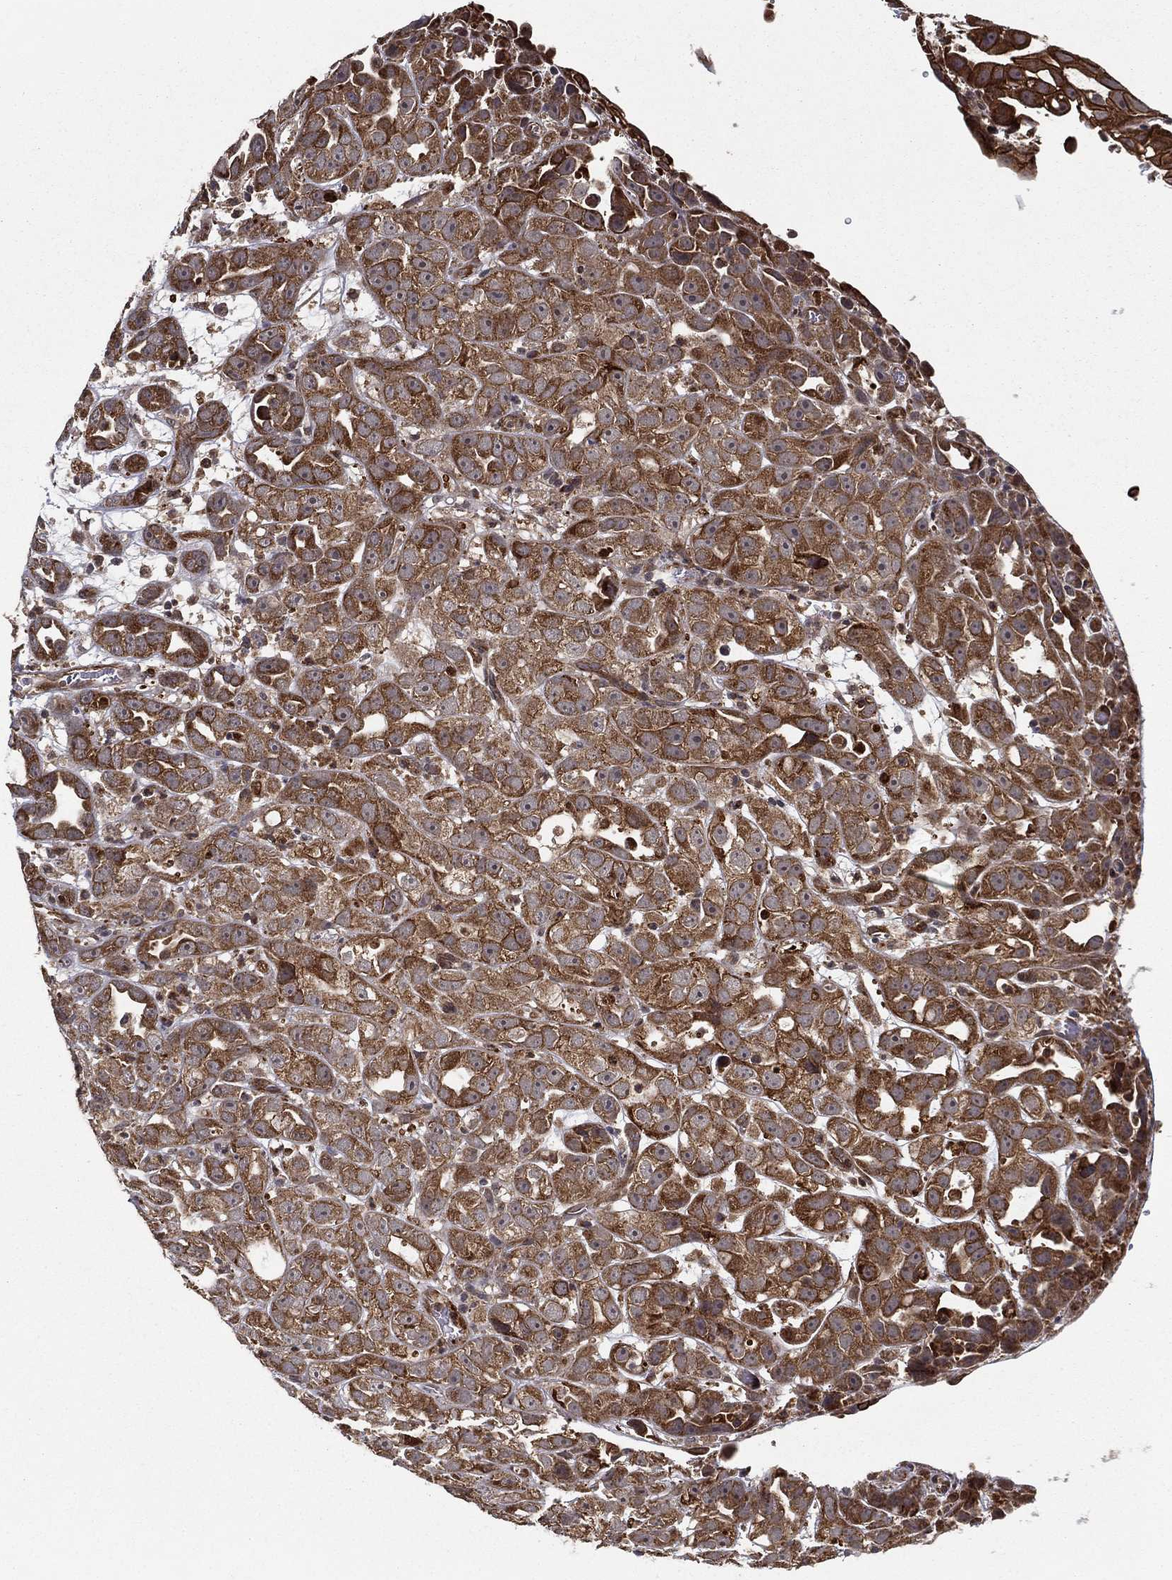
{"staining": {"intensity": "strong", "quantity": ">75%", "location": "cytoplasmic/membranous"}, "tissue": "urothelial cancer", "cell_type": "Tumor cells", "image_type": "cancer", "snomed": [{"axis": "morphology", "description": "Urothelial carcinoma, High grade"}, {"axis": "topography", "description": "Urinary bladder"}], "caption": "About >75% of tumor cells in urothelial carcinoma (high-grade) demonstrate strong cytoplasmic/membranous protein expression as visualized by brown immunohistochemical staining.", "gene": "UACA", "patient": {"sex": "female", "age": 41}}